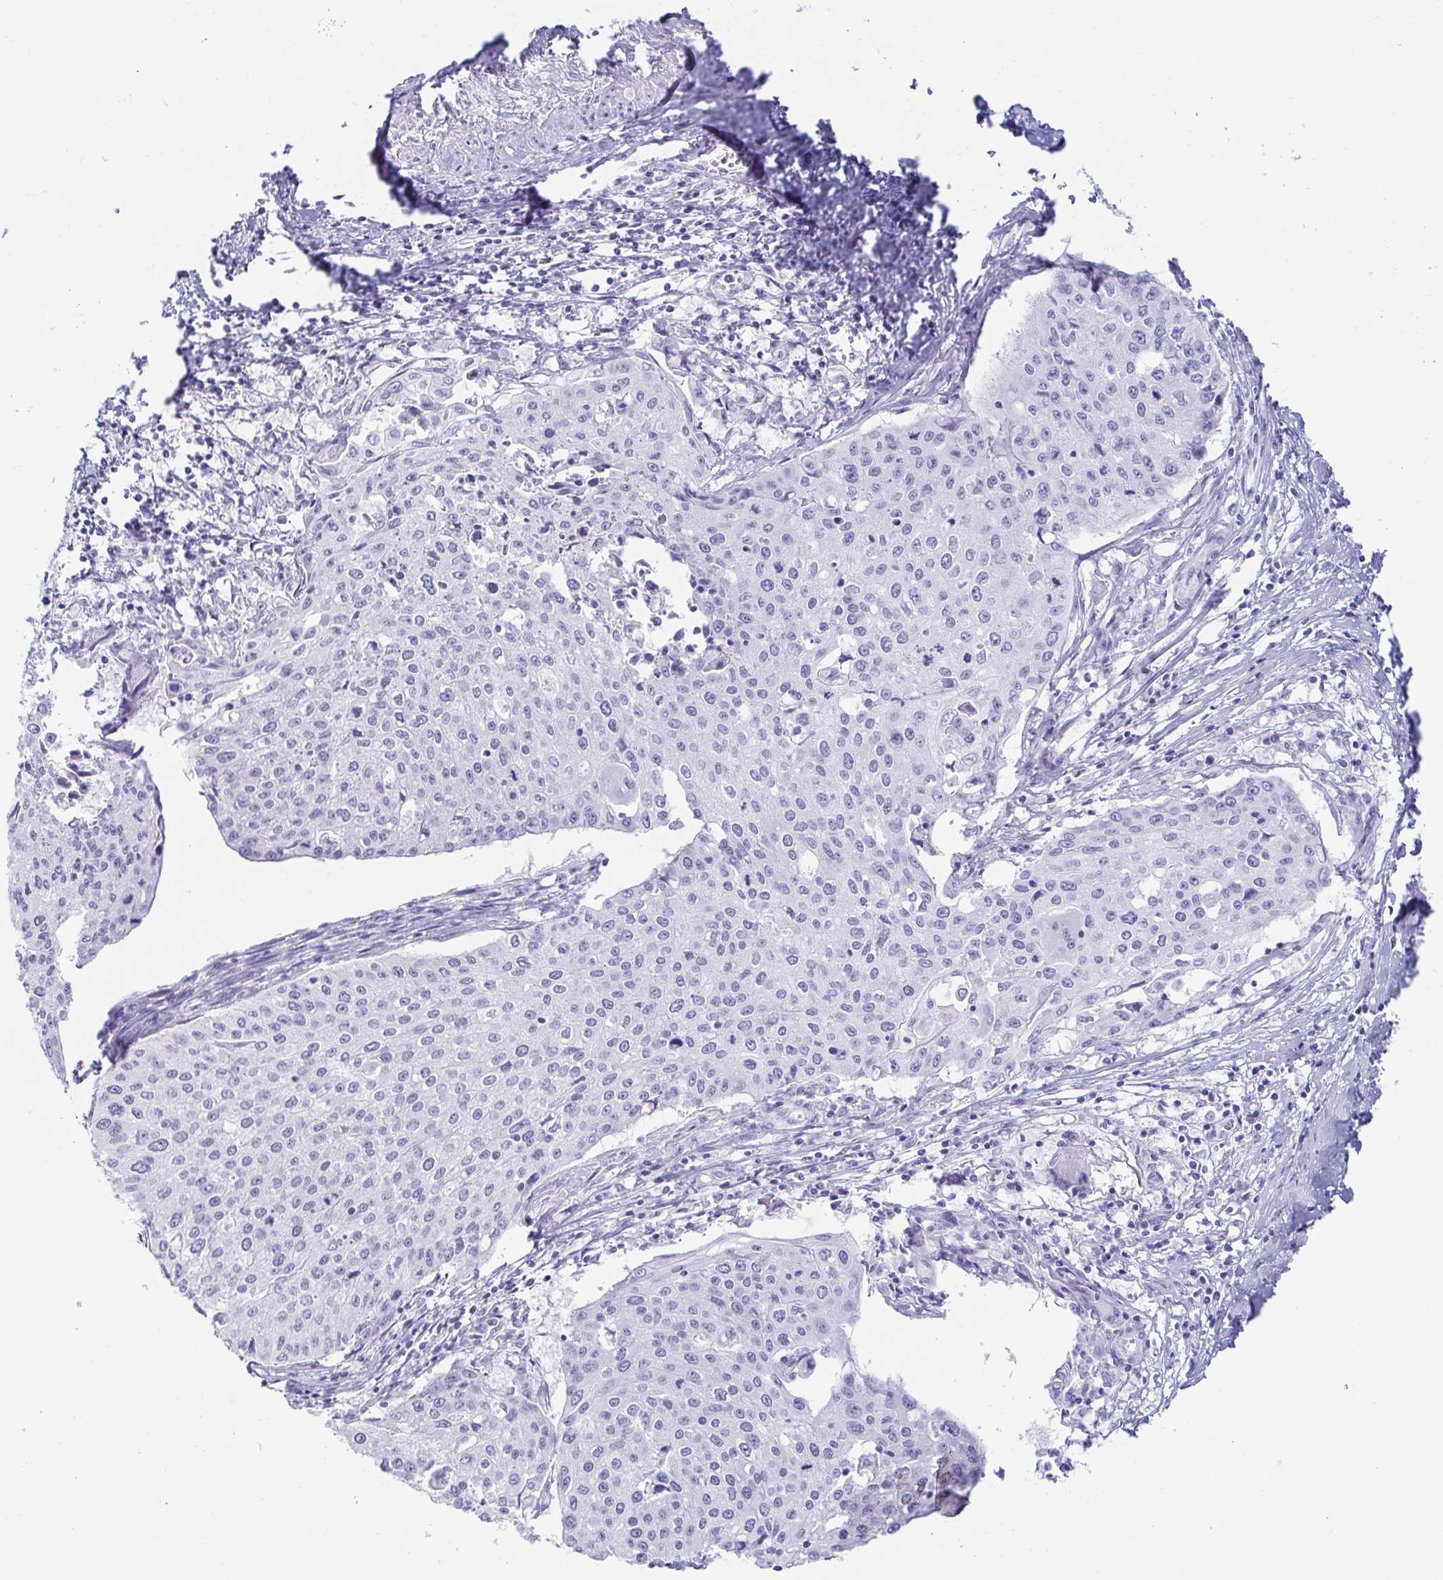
{"staining": {"intensity": "negative", "quantity": "none", "location": "none"}, "tissue": "cervical cancer", "cell_type": "Tumor cells", "image_type": "cancer", "snomed": [{"axis": "morphology", "description": "Squamous cell carcinoma, NOS"}, {"axis": "topography", "description": "Cervix"}], "caption": "Photomicrograph shows no significant protein positivity in tumor cells of squamous cell carcinoma (cervical). (Stains: DAB immunohistochemistry (IHC) with hematoxylin counter stain, Microscopy: brightfield microscopy at high magnification).", "gene": "ZG16B", "patient": {"sex": "female", "age": 38}}